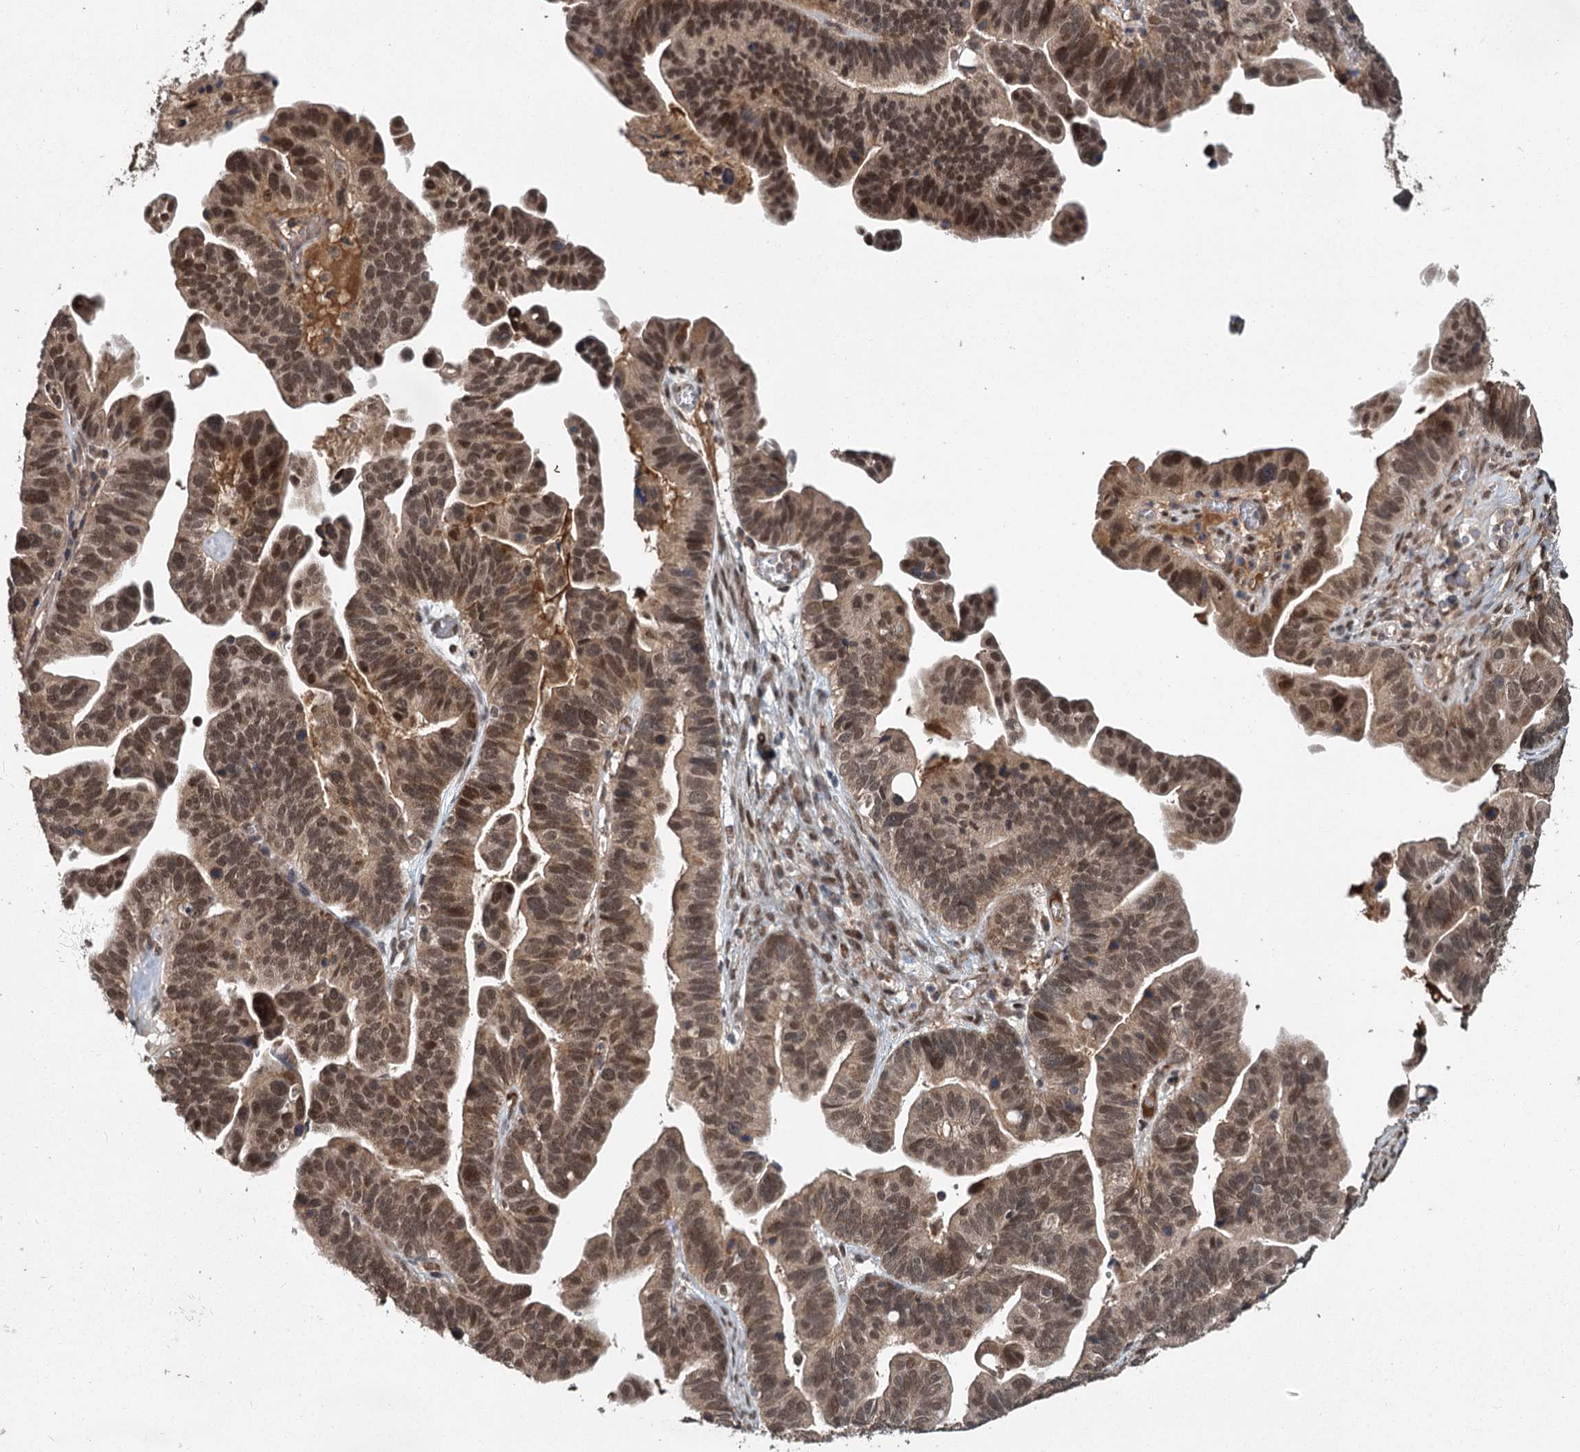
{"staining": {"intensity": "moderate", "quantity": ">75%", "location": "nuclear"}, "tissue": "ovarian cancer", "cell_type": "Tumor cells", "image_type": "cancer", "snomed": [{"axis": "morphology", "description": "Cystadenocarcinoma, serous, NOS"}, {"axis": "topography", "description": "Ovary"}], "caption": "Immunohistochemistry (IHC) of ovarian cancer exhibits medium levels of moderate nuclear staining in about >75% of tumor cells.", "gene": "MYG1", "patient": {"sex": "female", "age": 56}}